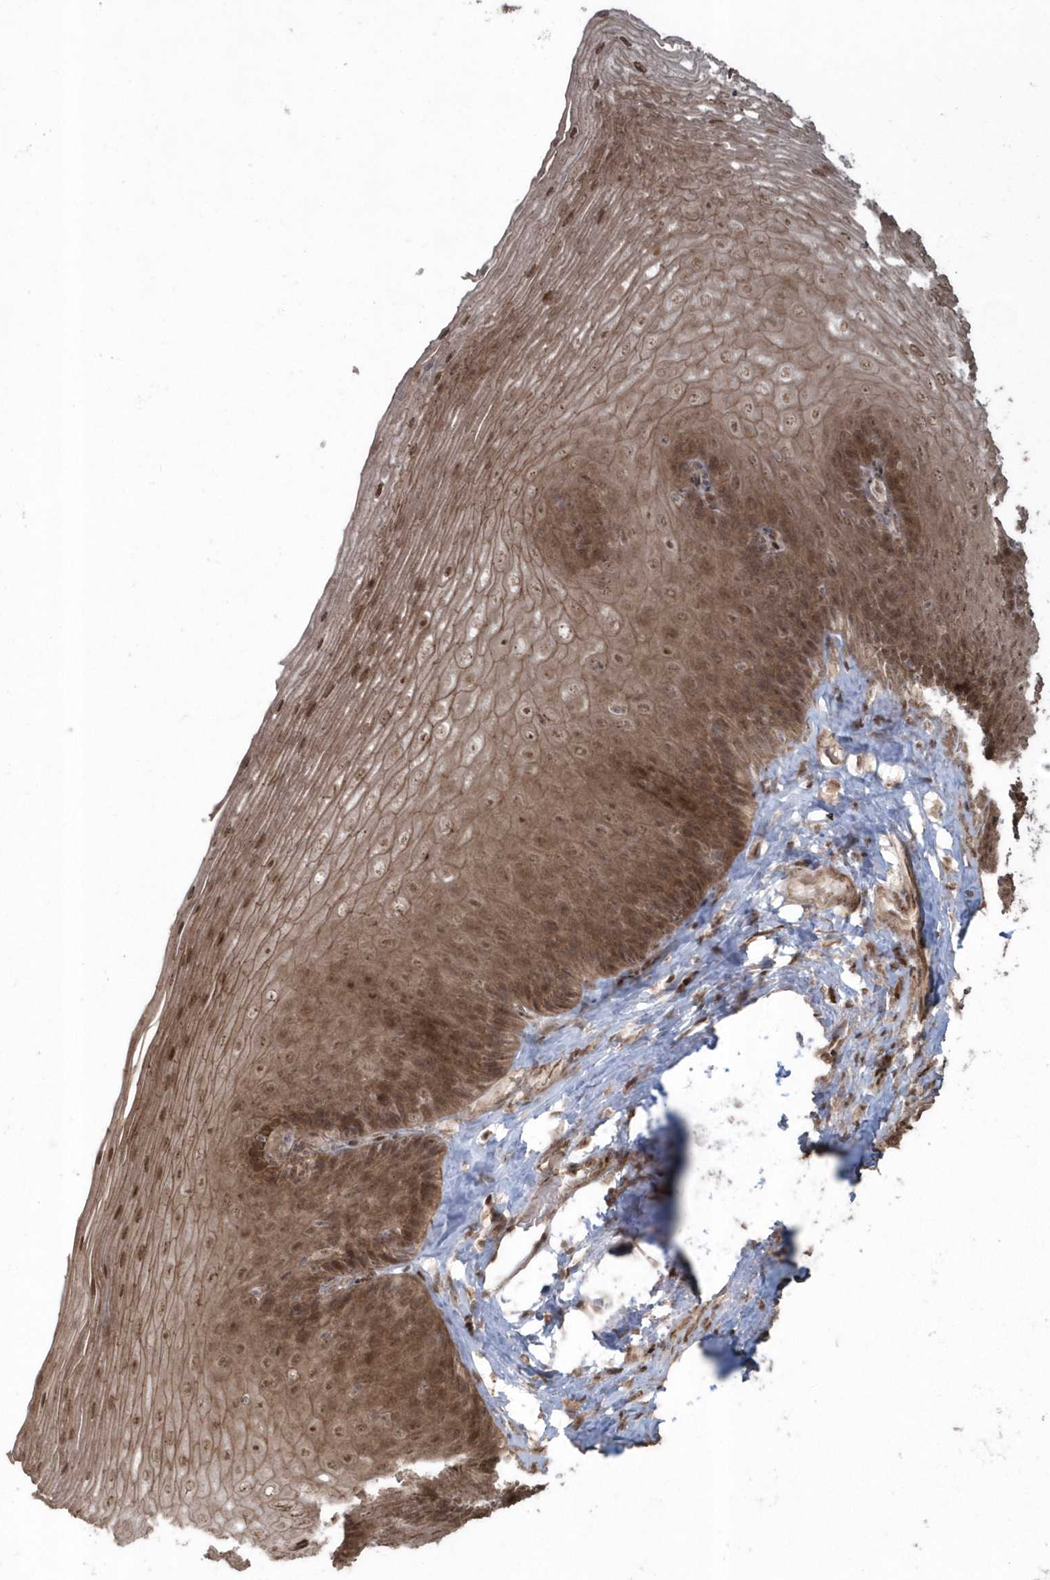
{"staining": {"intensity": "moderate", "quantity": ">75%", "location": "cytoplasmic/membranous,nuclear"}, "tissue": "esophagus", "cell_type": "Squamous epithelial cells", "image_type": "normal", "snomed": [{"axis": "morphology", "description": "Normal tissue, NOS"}, {"axis": "topography", "description": "Esophagus"}], "caption": "Immunohistochemical staining of unremarkable esophagus reveals >75% levels of moderate cytoplasmic/membranous,nuclear protein expression in about >75% of squamous epithelial cells.", "gene": "EPB41L4A", "patient": {"sex": "female", "age": 66}}